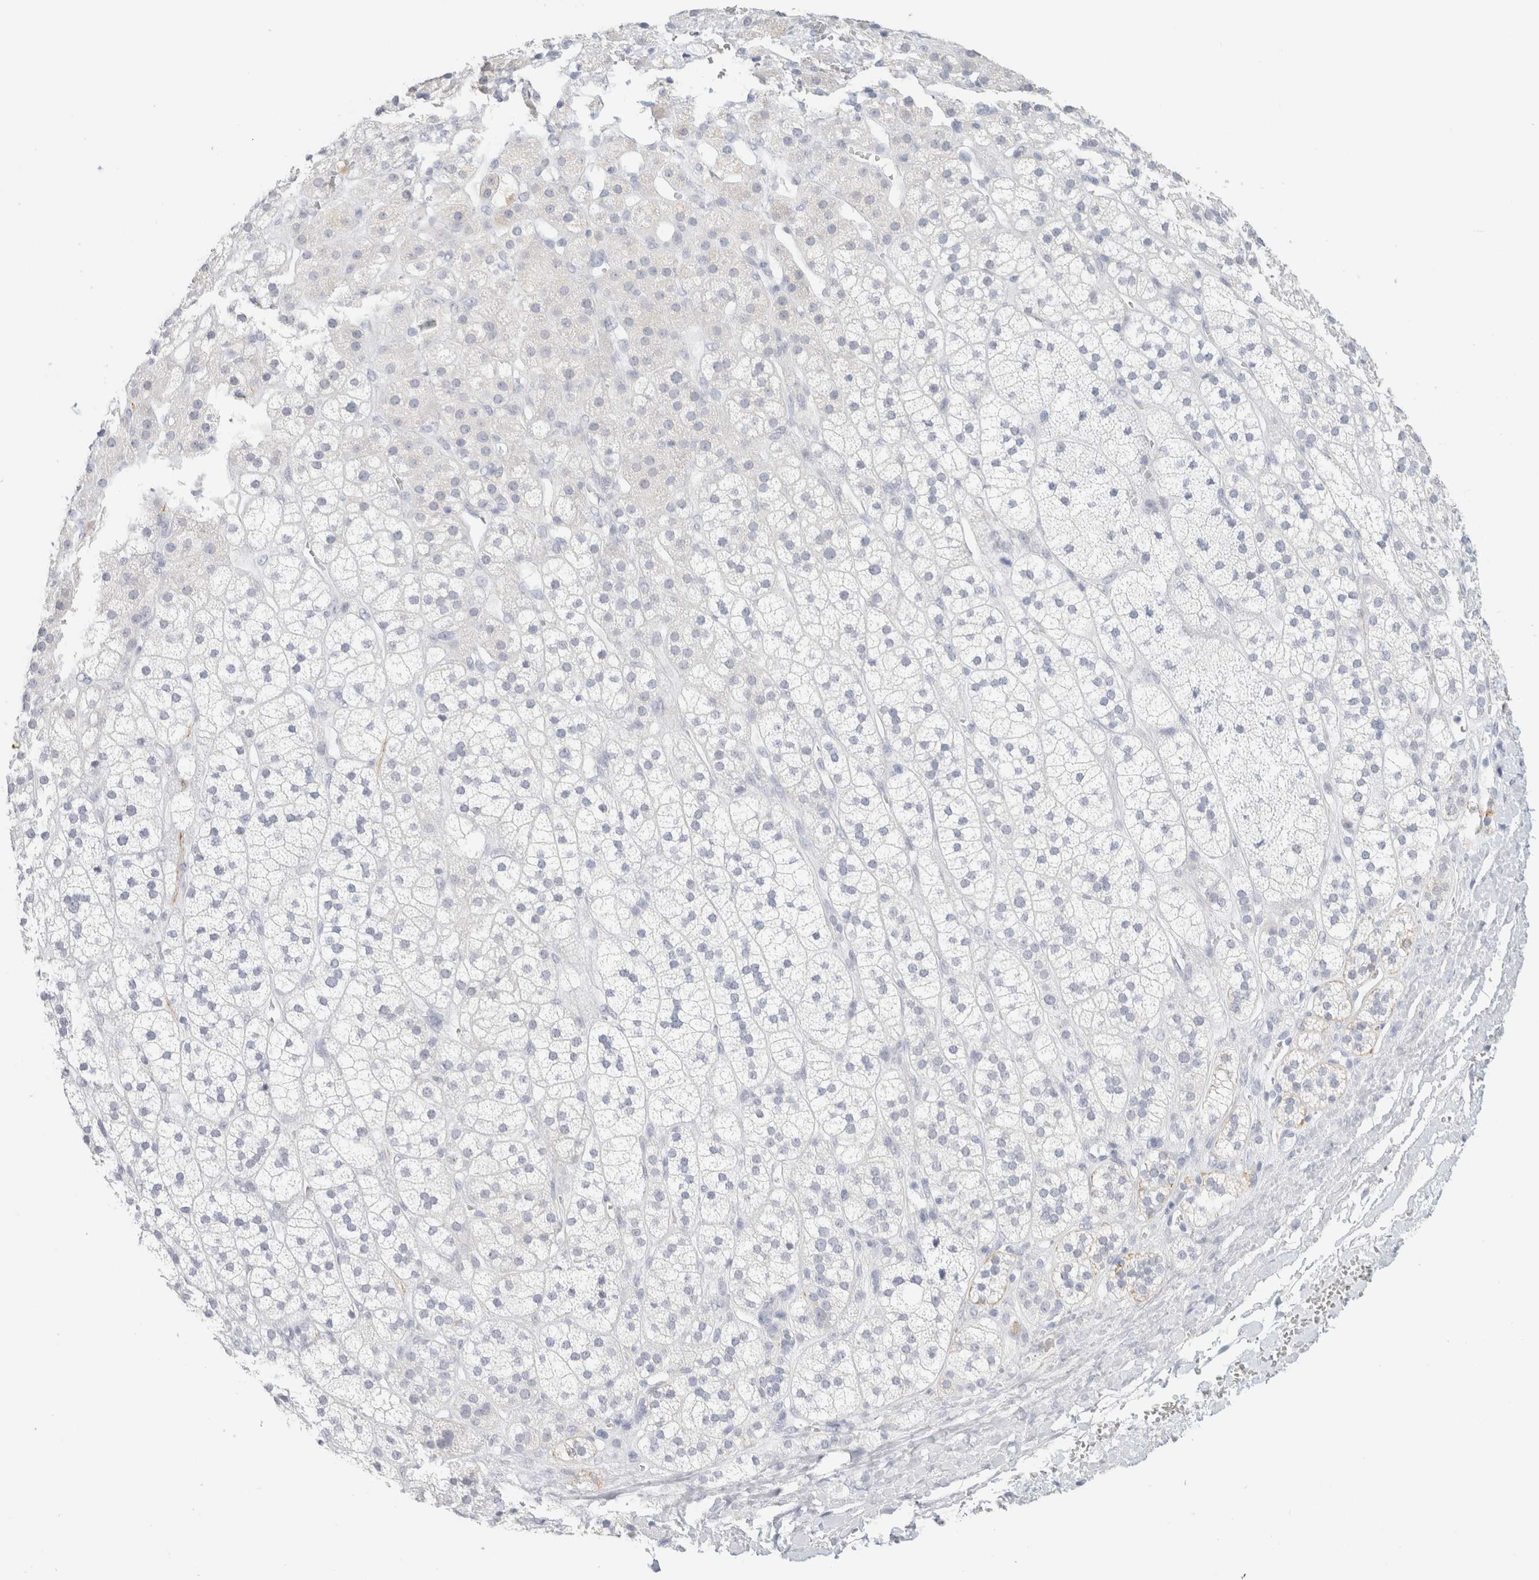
{"staining": {"intensity": "negative", "quantity": "none", "location": "none"}, "tissue": "adrenal gland", "cell_type": "Glandular cells", "image_type": "normal", "snomed": [{"axis": "morphology", "description": "Normal tissue, NOS"}, {"axis": "topography", "description": "Adrenal gland"}], "caption": "Immunohistochemistry of normal human adrenal gland displays no staining in glandular cells.", "gene": "NEFM", "patient": {"sex": "male", "age": 56}}